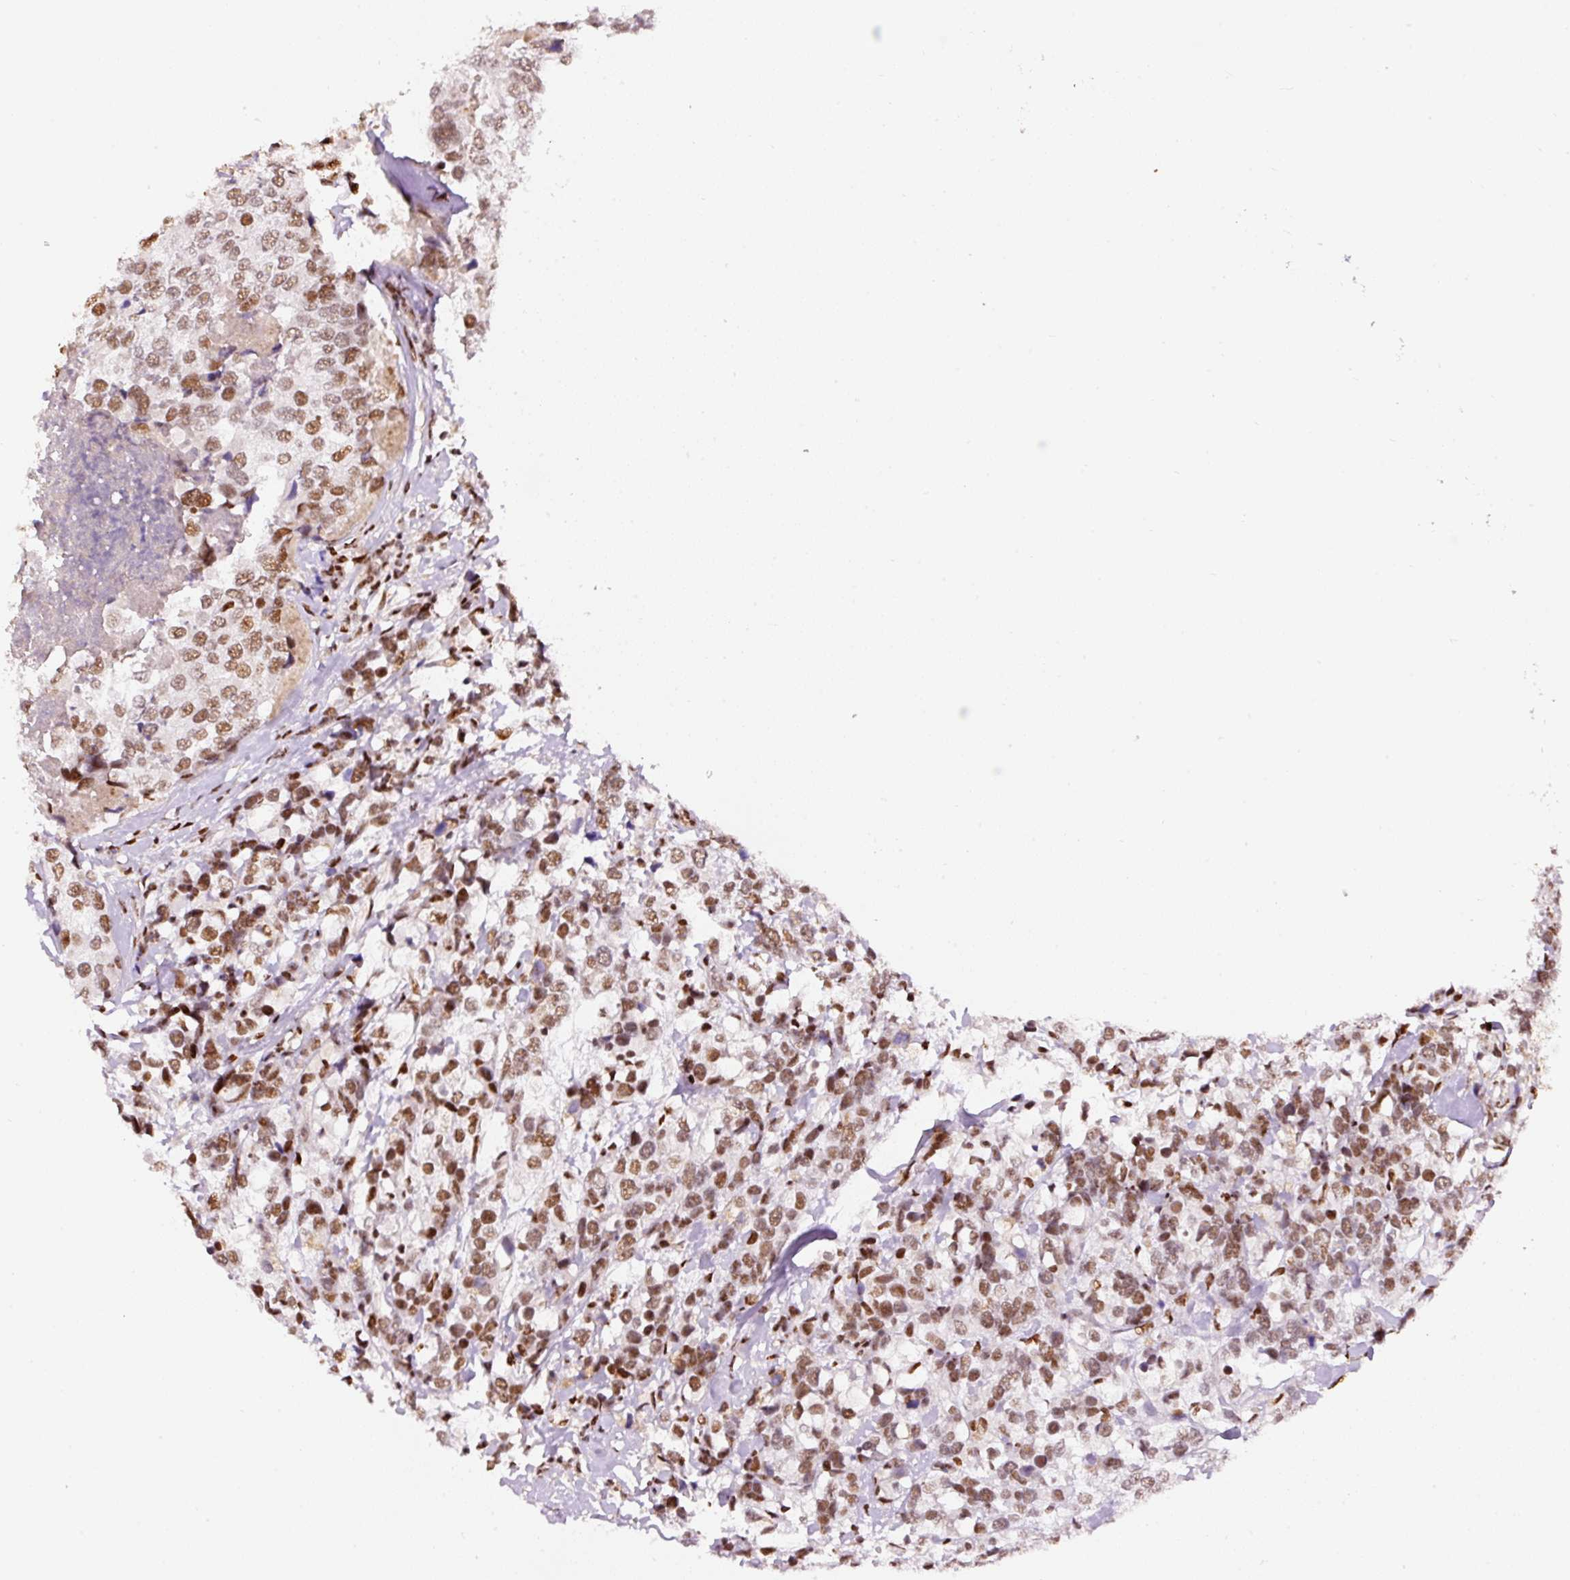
{"staining": {"intensity": "moderate", "quantity": ">75%", "location": "nuclear"}, "tissue": "breast cancer", "cell_type": "Tumor cells", "image_type": "cancer", "snomed": [{"axis": "morphology", "description": "Lobular carcinoma"}, {"axis": "topography", "description": "Breast"}], "caption": "This micrograph demonstrates immunohistochemistry (IHC) staining of lobular carcinoma (breast), with medium moderate nuclear staining in about >75% of tumor cells.", "gene": "HNRNPC", "patient": {"sex": "female", "age": 59}}